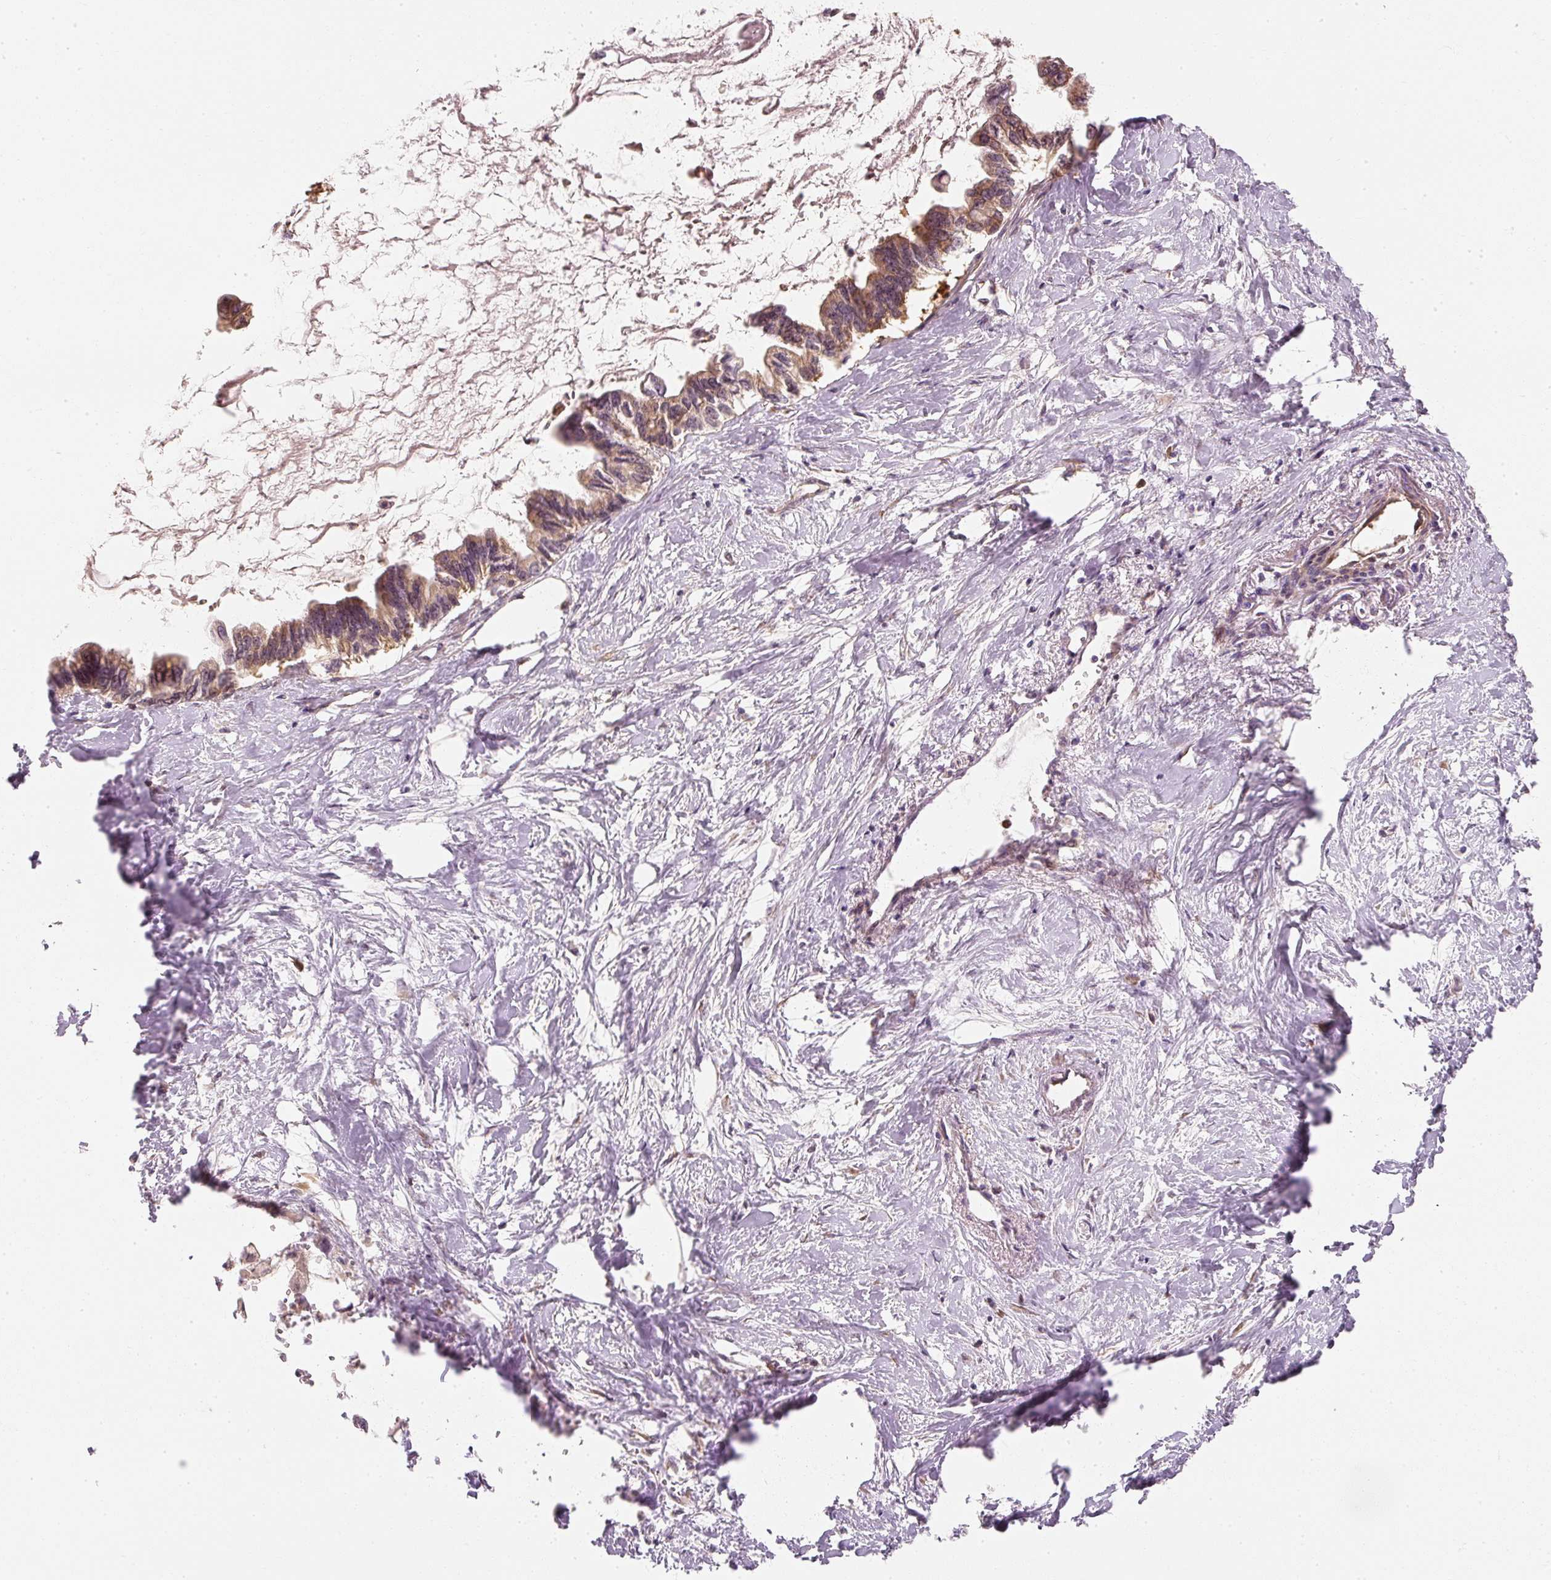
{"staining": {"intensity": "strong", "quantity": "25%-75%", "location": "cytoplasmic/membranous"}, "tissue": "pancreatic cancer", "cell_type": "Tumor cells", "image_type": "cancer", "snomed": [{"axis": "morphology", "description": "Adenocarcinoma, NOS"}, {"axis": "topography", "description": "Pancreas"}], "caption": "Pancreatic cancer stained with DAB (3,3'-diaminobenzidine) IHC shows high levels of strong cytoplasmic/membranous expression in approximately 25%-75% of tumor cells.", "gene": "EEF1A2", "patient": {"sex": "male", "age": 61}}